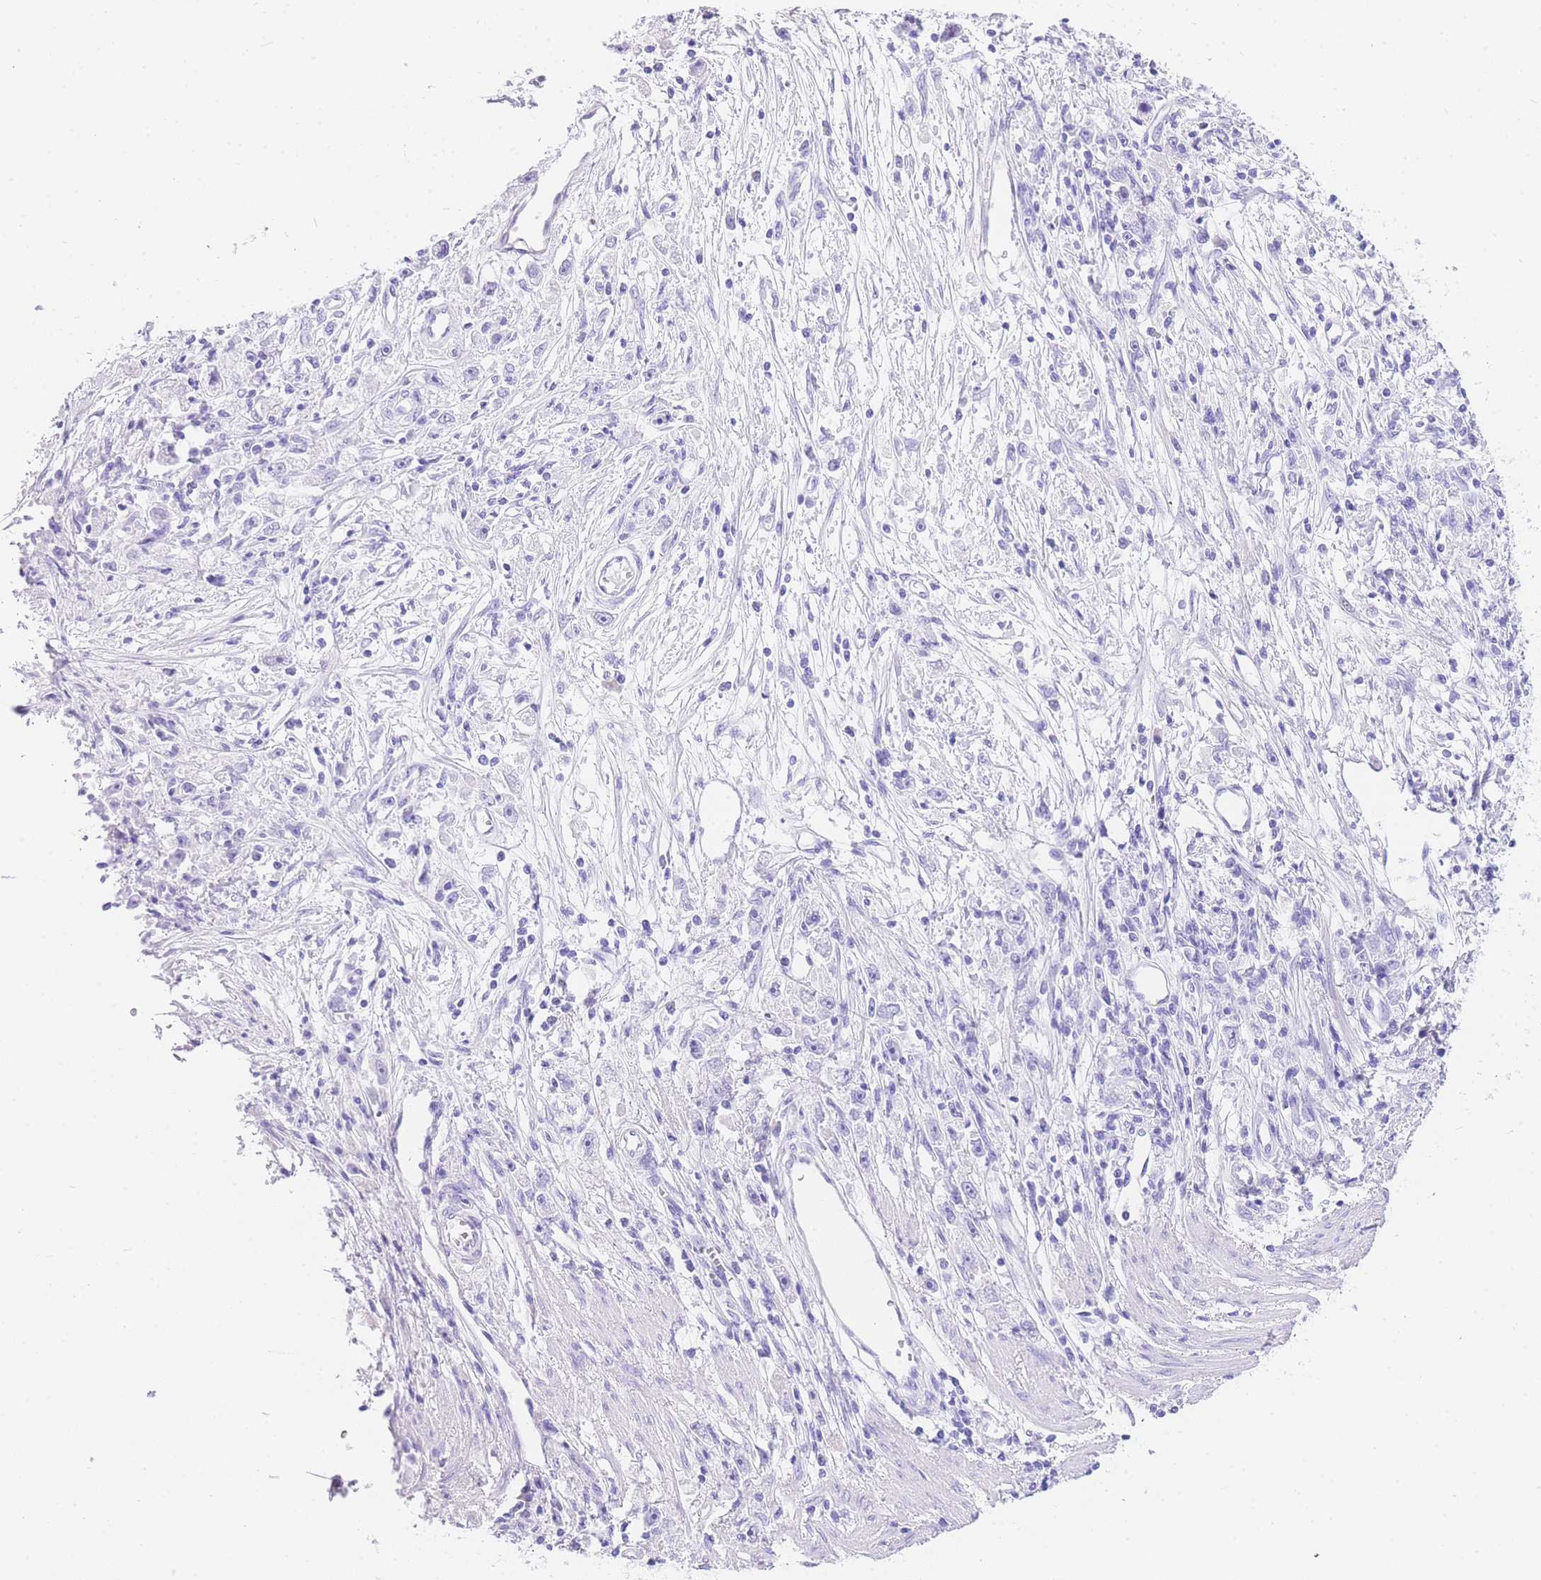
{"staining": {"intensity": "negative", "quantity": "none", "location": "none"}, "tissue": "stomach cancer", "cell_type": "Tumor cells", "image_type": "cancer", "snomed": [{"axis": "morphology", "description": "Adenocarcinoma, NOS"}, {"axis": "topography", "description": "Stomach"}], "caption": "Protein analysis of stomach adenocarcinoma exhibits no significant expression in tumor cells. (DAB IHC, high magnification).", "gene": "NKD2", "patient": {"sex": "female", "age": 59}}